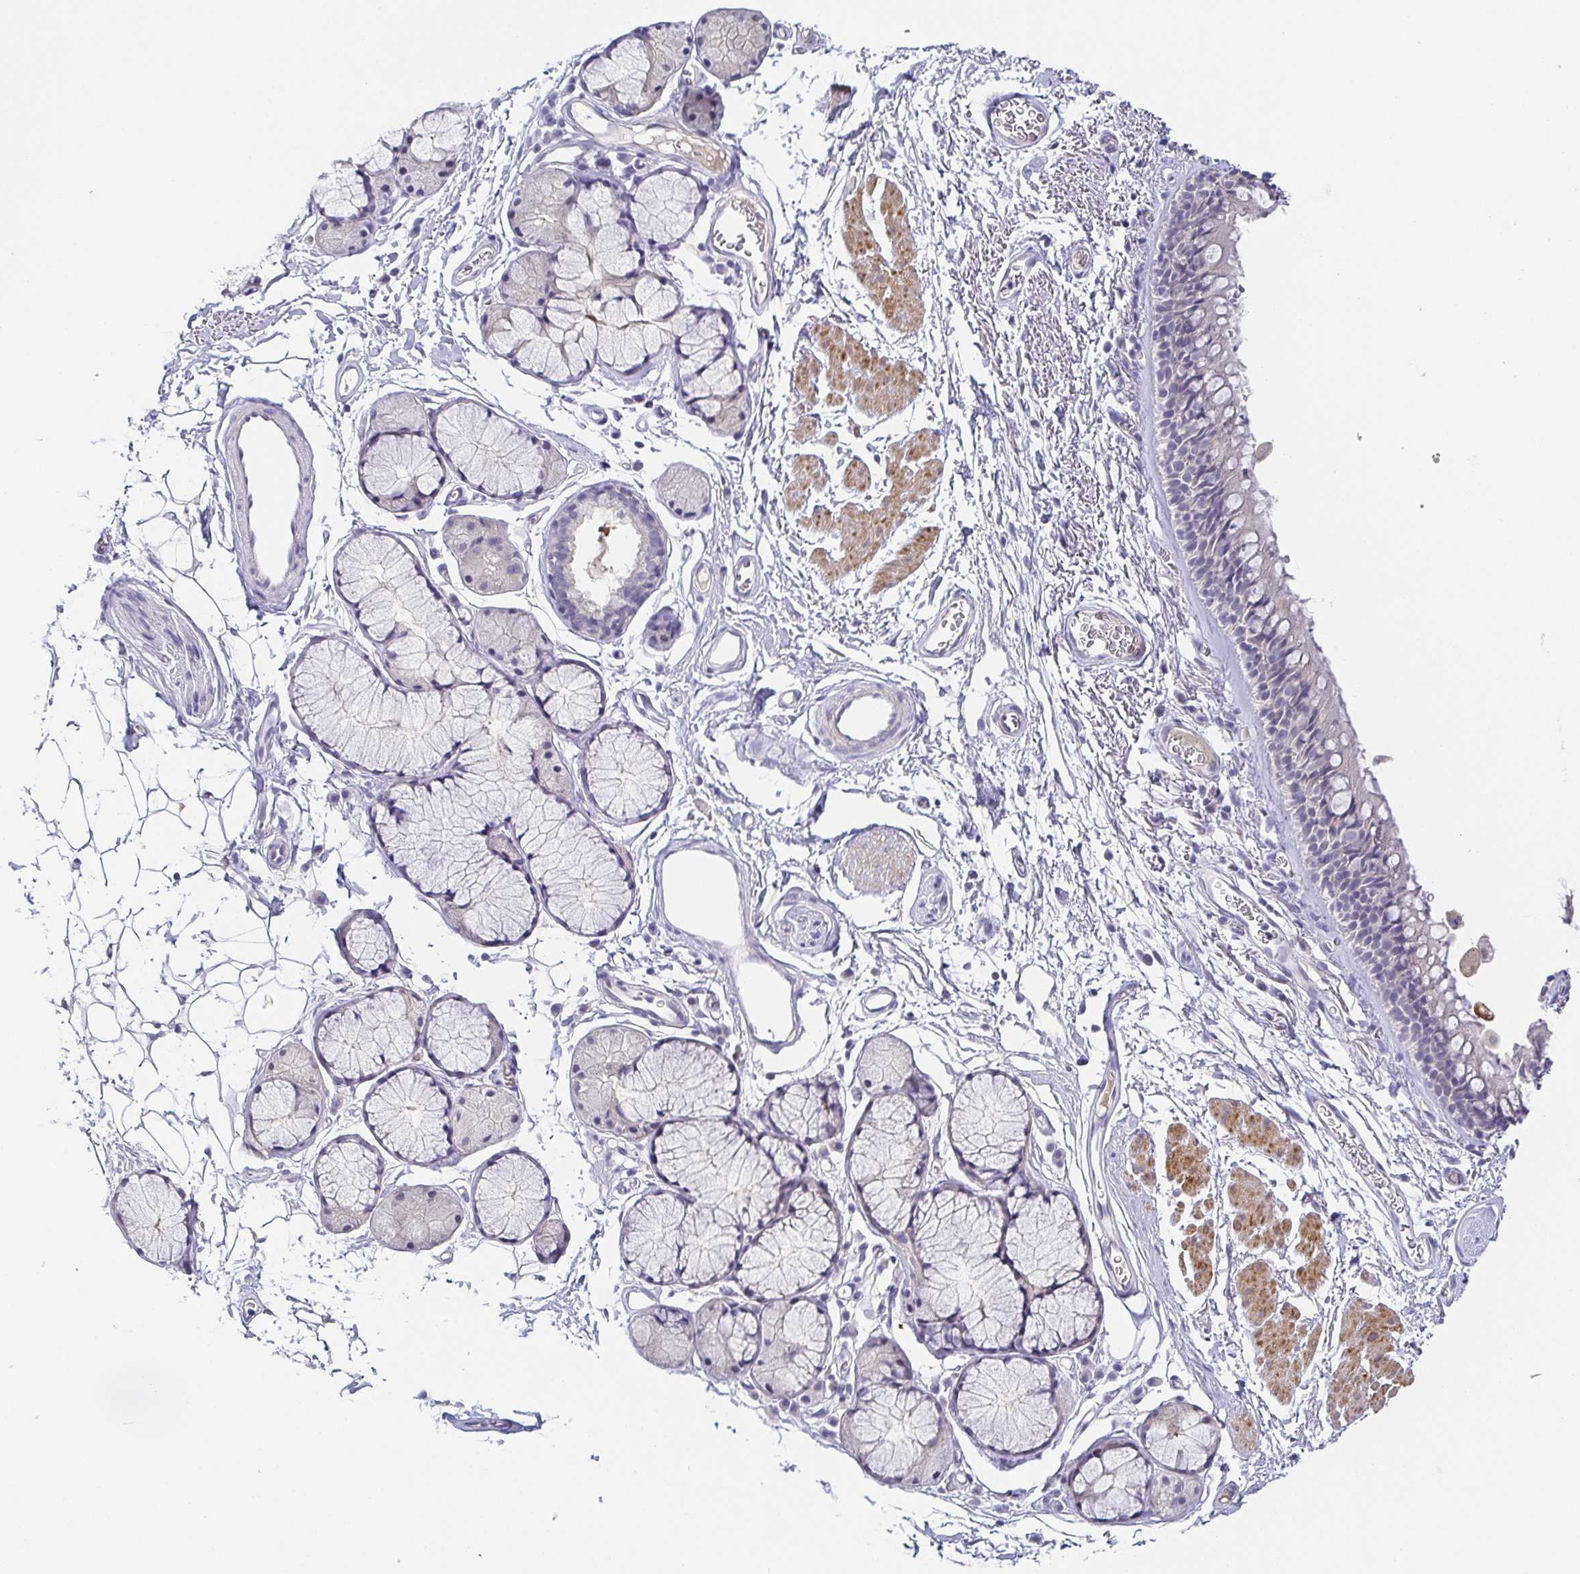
{"staining": {"intensity": "weak", "quantity": "<25%", "location": "cytoplasmic/membranous"}, "tissue": "bronchus", "cell_type": "Respiratory epithelial cells", "image_type": "normal", "snomed": [{"axis": "morphology", "description": "Normal tissue, NOS"}, {"axis": "topography", "description": "Cartilage tissue"}, {"axis": "topography", "description": "Bronchus"}], "caption": "An immunohistochemistry (IHC) micrograph of unremarkable bronchus is shown. There is no staining in respiratory epithelial cells of bronchus. (DAB immunohistochemistry (IHC) visualized using brightfield microscopy, high magnification).", "gene": "RNASE7", "patient": {"sex": "female", "age": 79}}